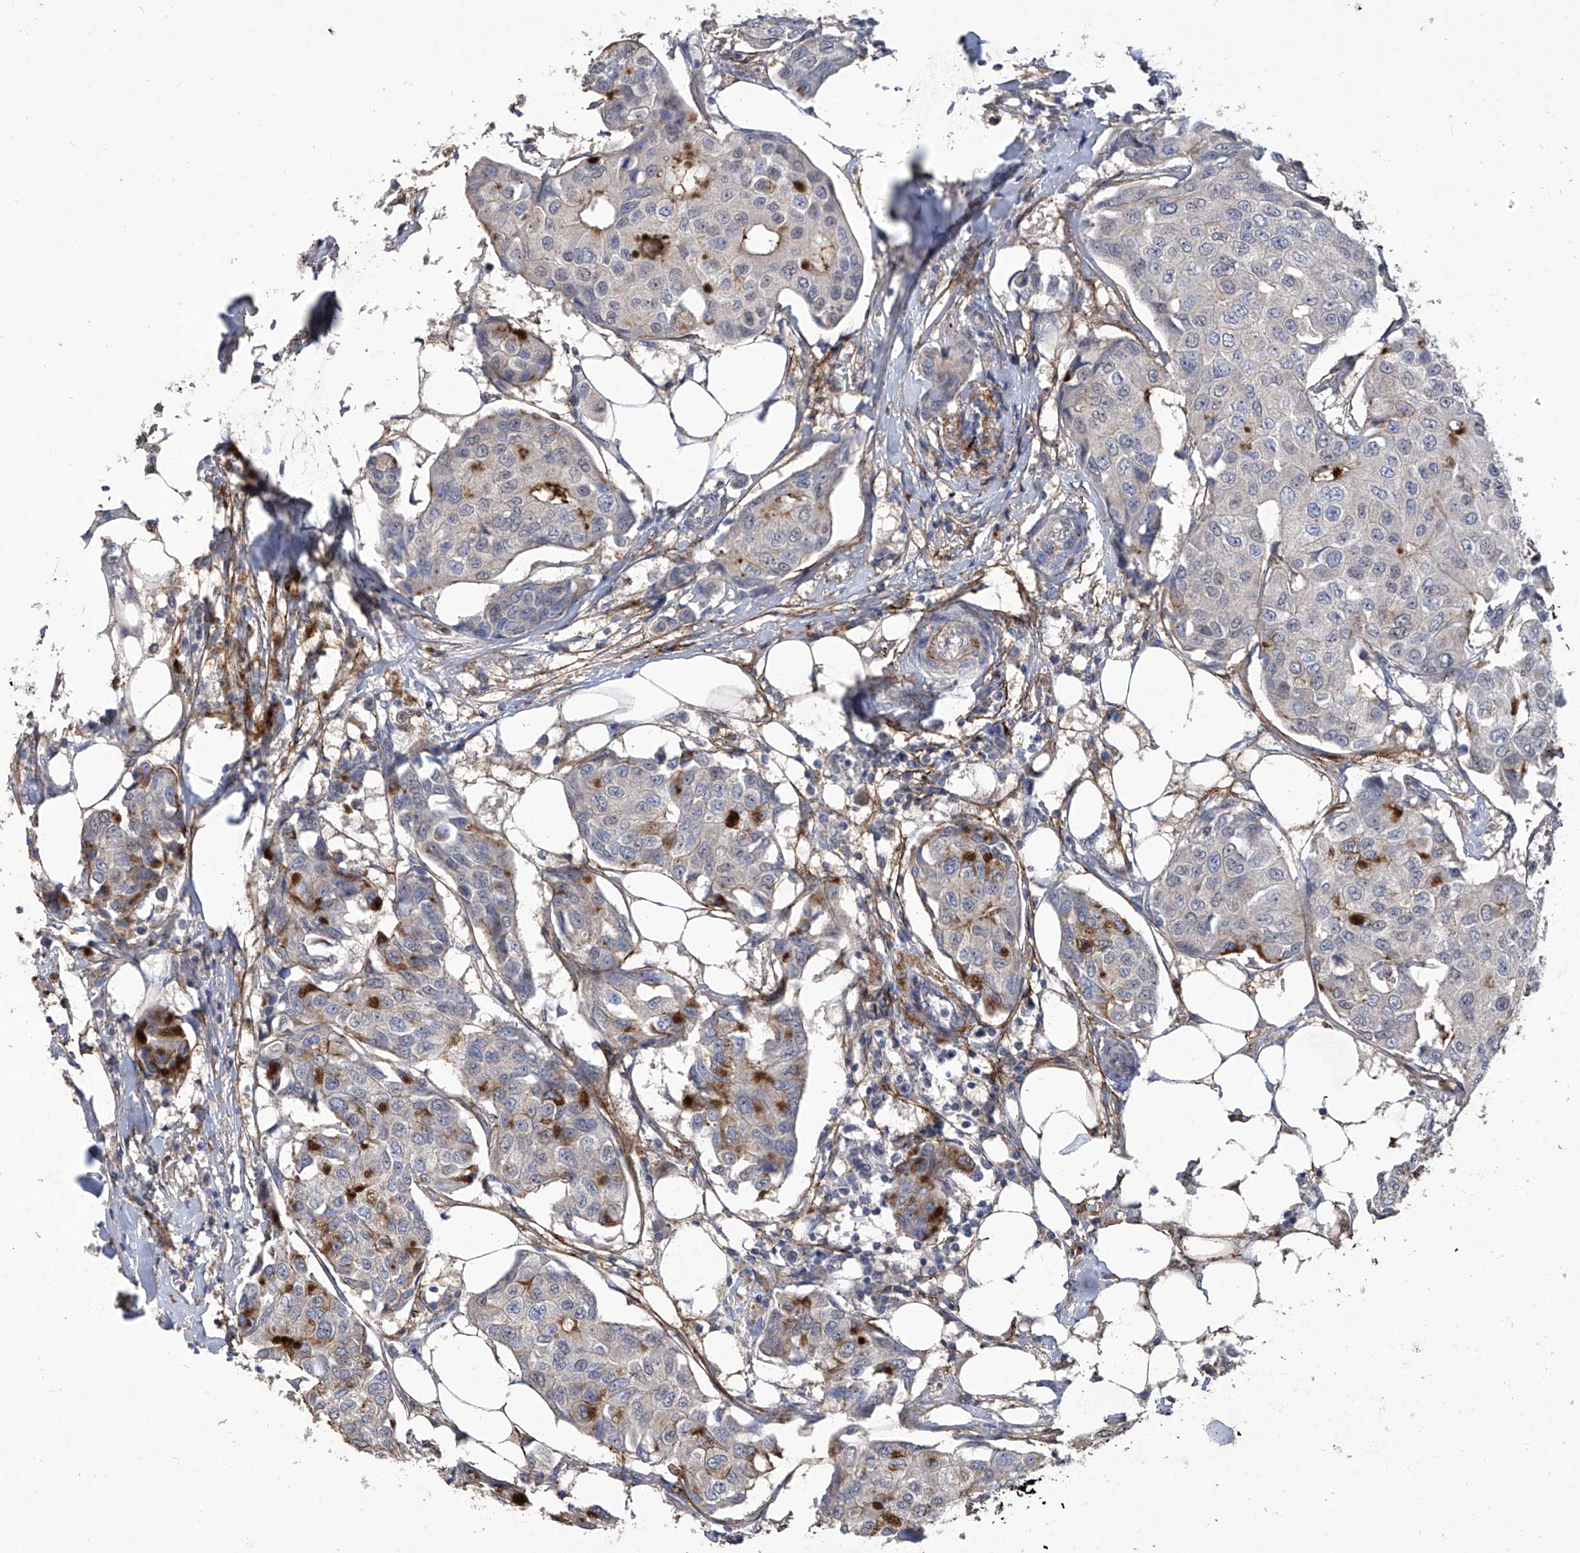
{"staining": {"intensity": "moderate", "quantity": "<25%", "location": "cytoplasmic/membranous"}, "tissue": "breast cancer", "cell_type": "Tumor cells", "image_type": "cancer", "snomed": [{"axis": "morphology", "description": "Duct carcinoma"}, {"axis": "topography", "description": "Breast"}], "caption": "Immunohistochemical staining of human breast invasive ductal carcinoma exhibits low levels of moderate cytoplasmic/membranous staining in approximately <25% of tumor cells. (DAB (3,3'-diaminobenzidine) = brown stain, brightfield microscopy at high magnification).", "gene": "TXNIP", "patient": {"sex": "female", "age": 80}}